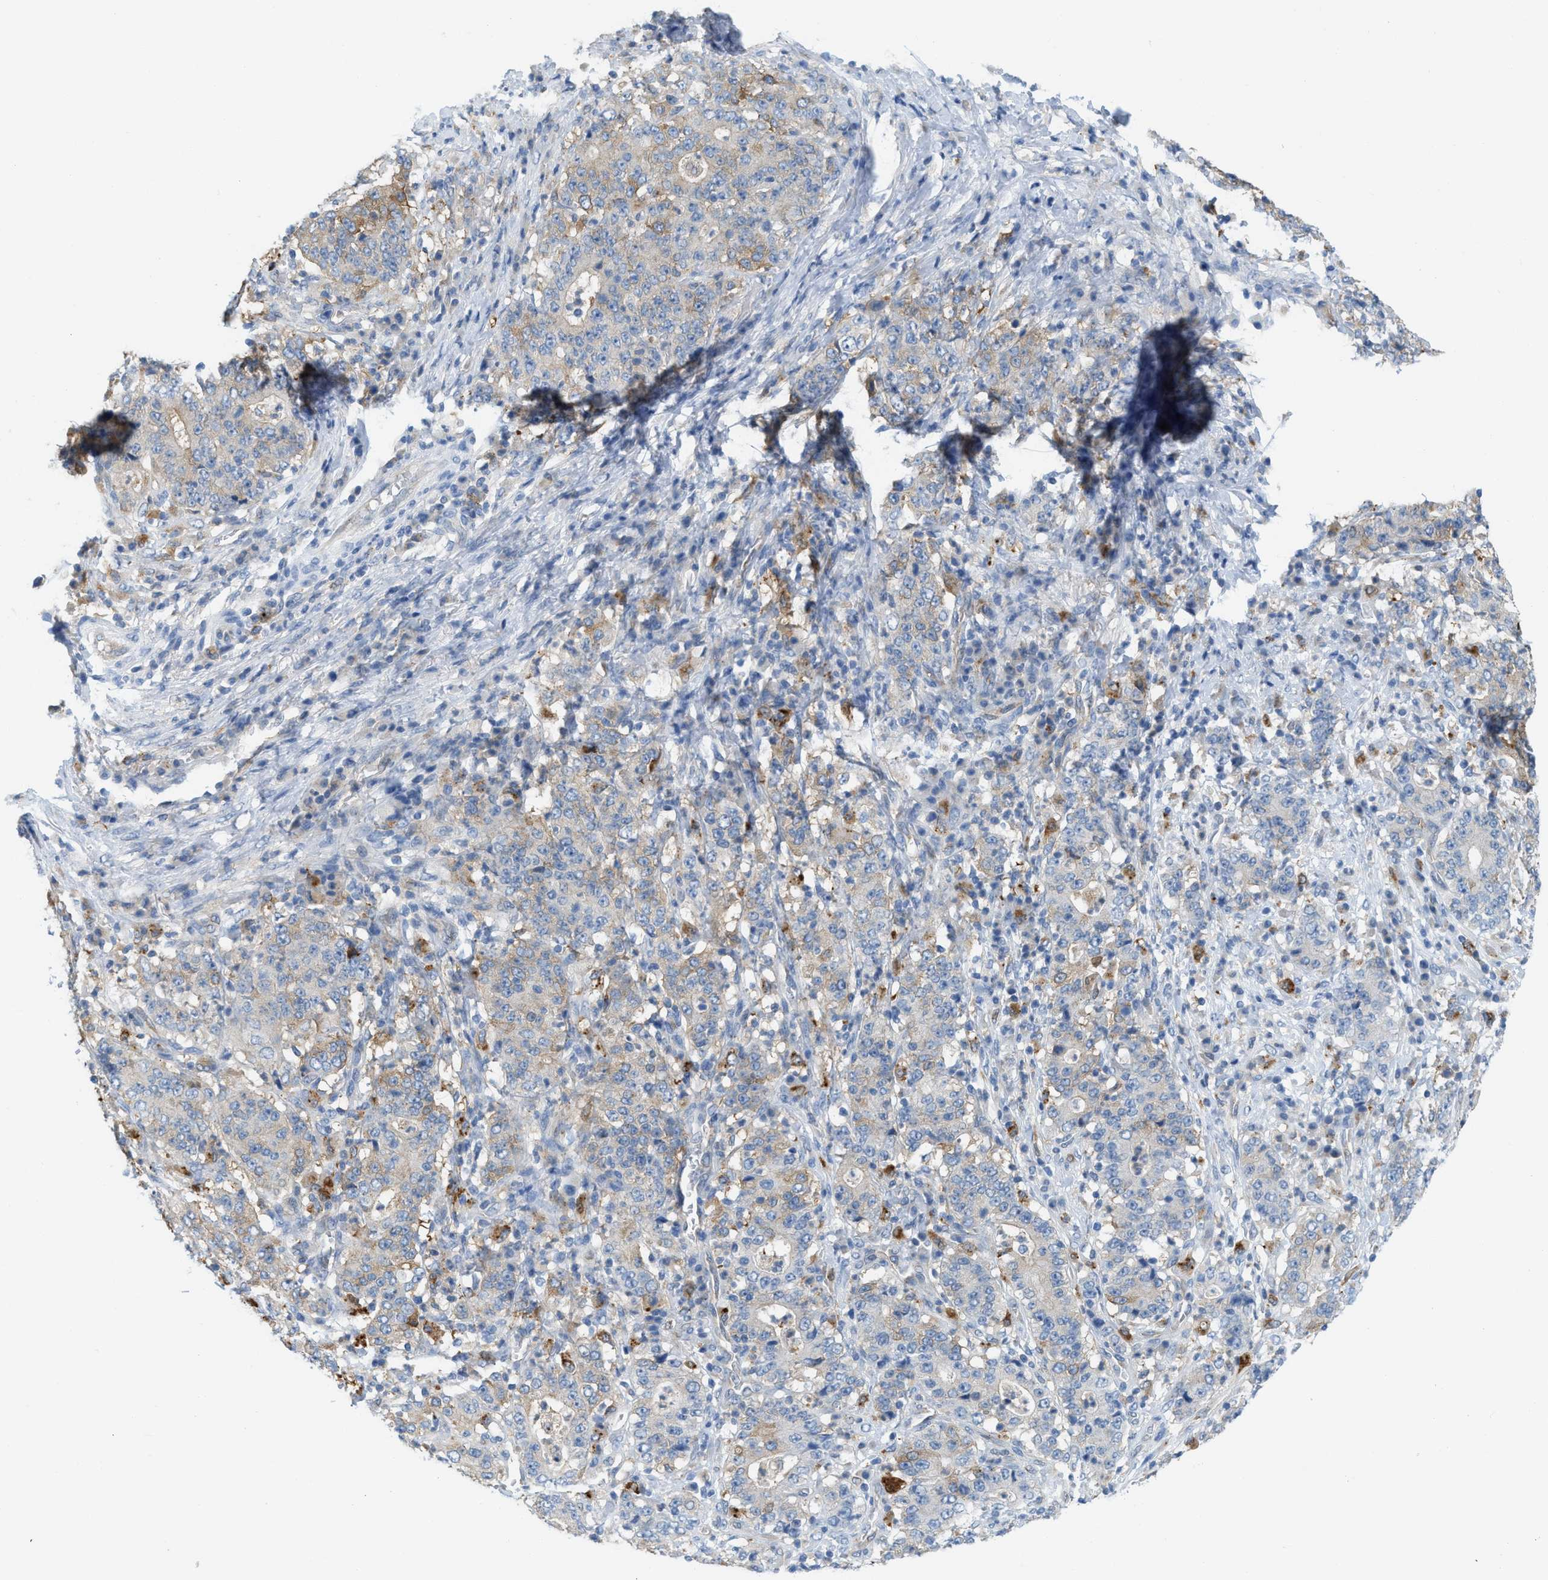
{"staining": {"intensity": "weak", "quantity": ">75%", "location": "cytoplasmic/membranous"}, "tissue": "stomach cancer", "cell_type": "Tumor cells", "image_type": "cancer", "snomed": [{"axis": "morphology", "description": "Normal tissue, NOS"}, {"axis": "morphology", "description": "Adenocarcinoma, NOS"}, {"axis": "topography", "description": "Stomach, upper"}, {"axis": "topography", "description": "Stomach"}], "caption": "A brown stain highlights weak cytoplasmic/membranous staining of a protein in stomach cancer (adenocarcinoma) tumor cells.", "gene": "CSTB", "patient": {"sex": "male", "age": 59}}